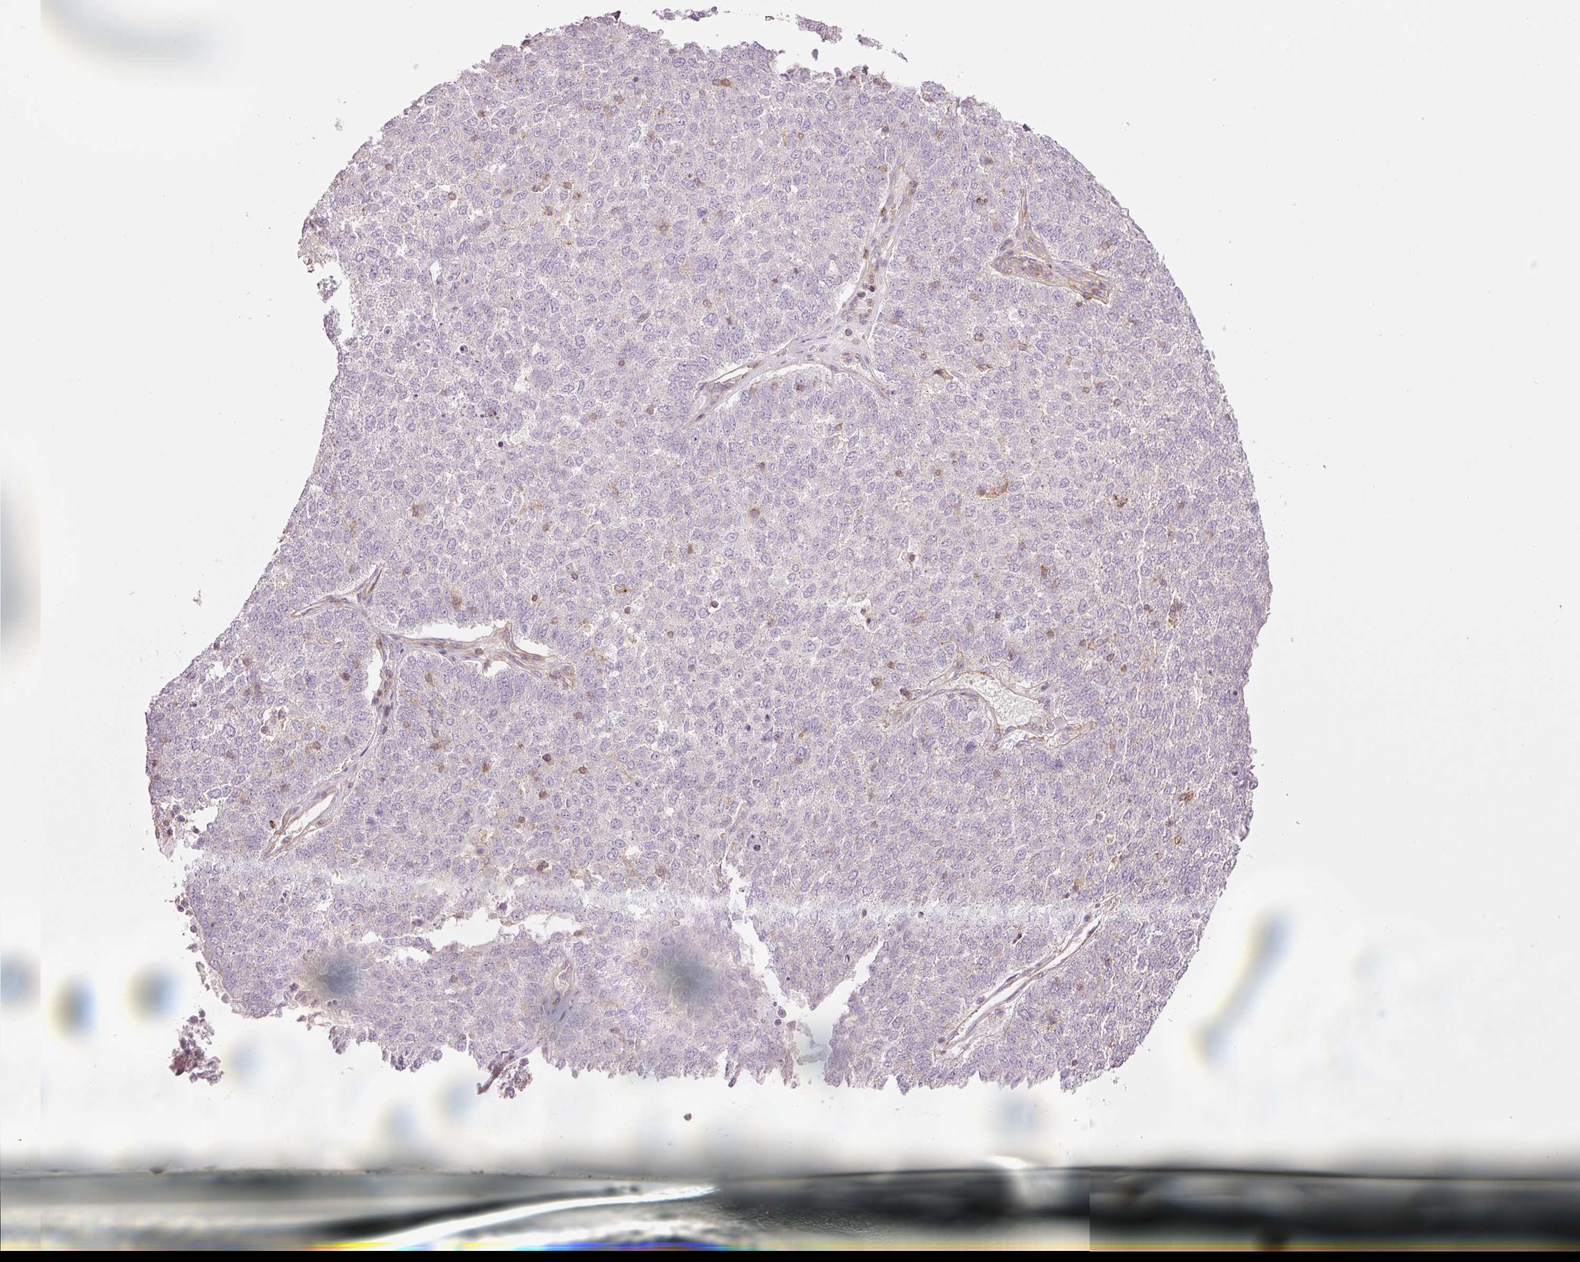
{"staining": {"intensity": "negative", "quantity": "none", "location": "none"}, "tissue": "lung cancer", "cell_type": "Tumor cells", "image_type": "cancer", "snomed": [{"axis": "morphology", "description": "Squamous cell carcinoma, NOS"}, {"axis": "topography", "description": "Lung"}], "caption": "High power microscopy micrograph of an IHC photomicrograph of lung cancer (squamous cell carcinoma), revealing no significant staining in tumor cells.", "gene": "SIPA1", "patient": {"sex": "male", "age": 73}}